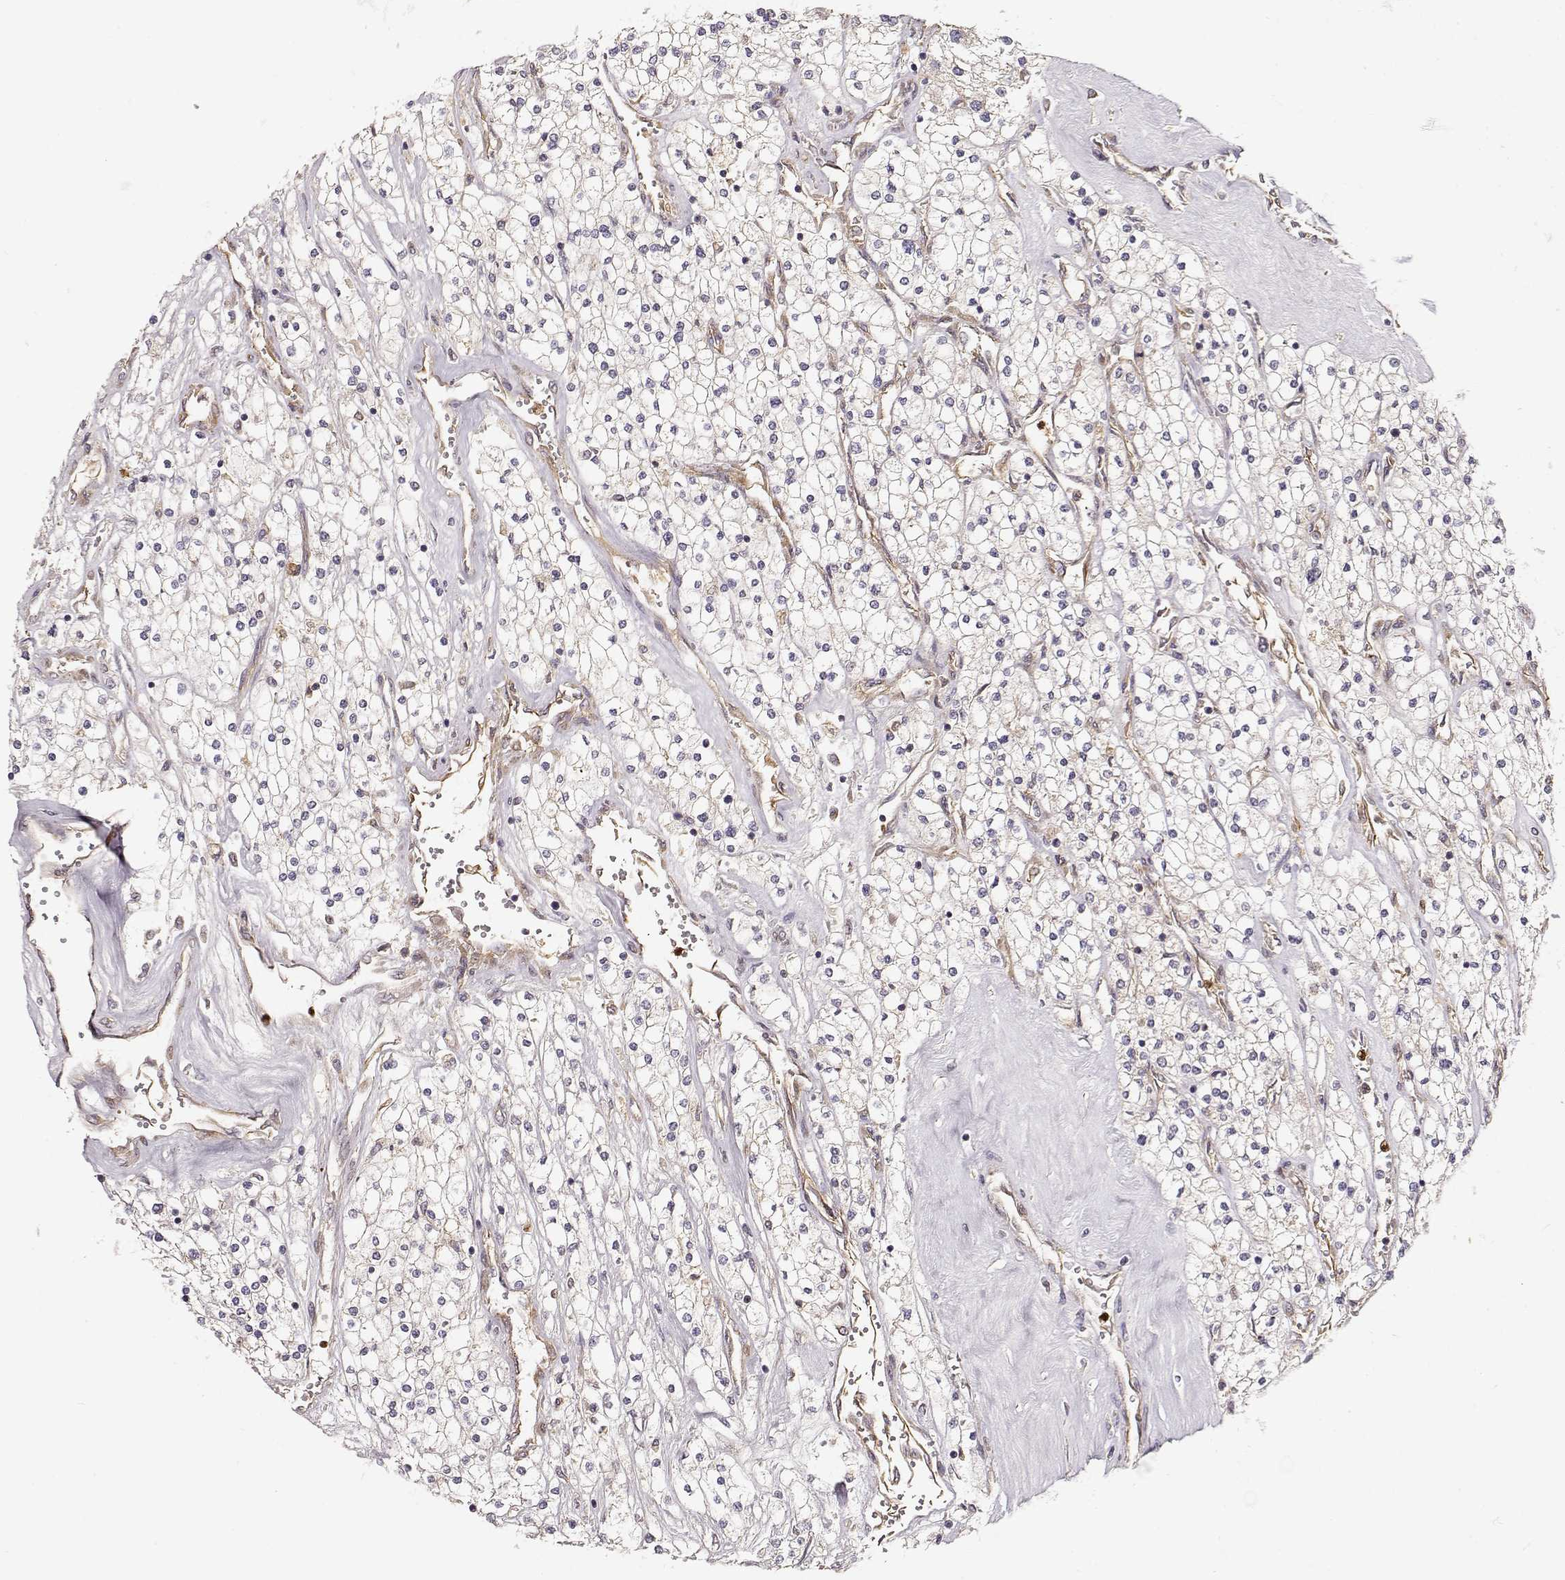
{"staining": {"intensity": "negative", "quantity": "none", "location": "none"}, "tissue": "renal cancer", "cell_type": "Tumor cells", "image_type": "cancer", "snomed": [{"axis": "morphology", "description": "Adenocarcinoma, NOS"}, {"axis": "topography", "description": "Kidney"}], "caption": "DAB (3,3'-diaminobenzidine) immunohistochemical staining of adenocarcinoma (renal) demonstrates no significant staining in tumor cells. (Immunohistochemistry, brightfield microscopy, high magnification).", "gene": "ARHGEF2", "patient": {"sex": "male", "age": 80}}